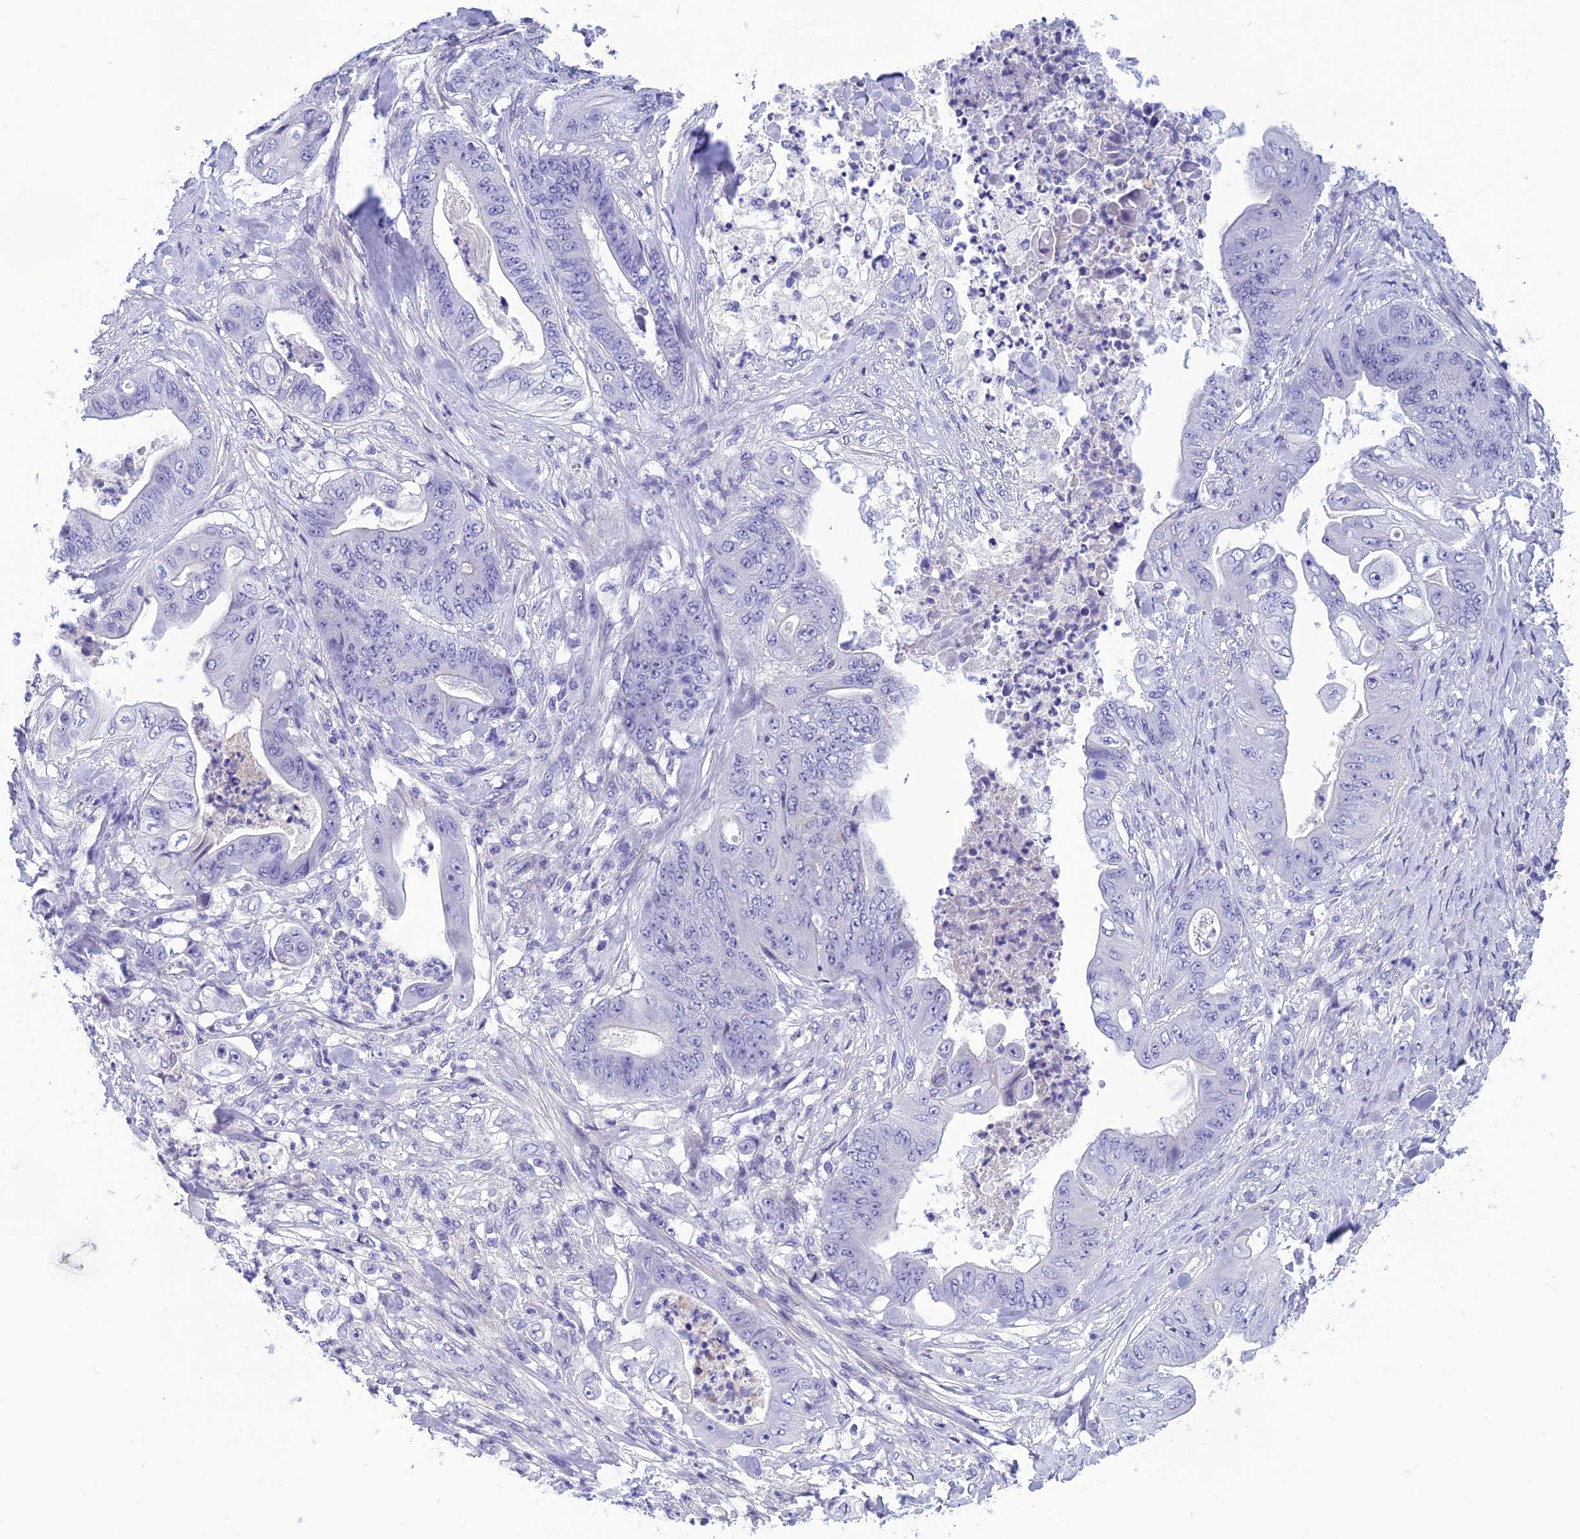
{"staining": {"intensity": "negative", "quantity": "none", "location": "none"}, "tissue": "stomach cancer", "cell_type": "Tumor cells", "image_type": "cancer", "snomed": [{"axis": "morphology", "description": "Adenocarcinoma, NOS"}, {"axis": "topography", "description": "Stomach"}], "caption": "DAB immunohistochemical staining of human stomach cancer (adenocarcinoma) displays no significant positivity in tumor cells.", "gene": "BBS2", "patient": {"sex": "female", "age": 73}}